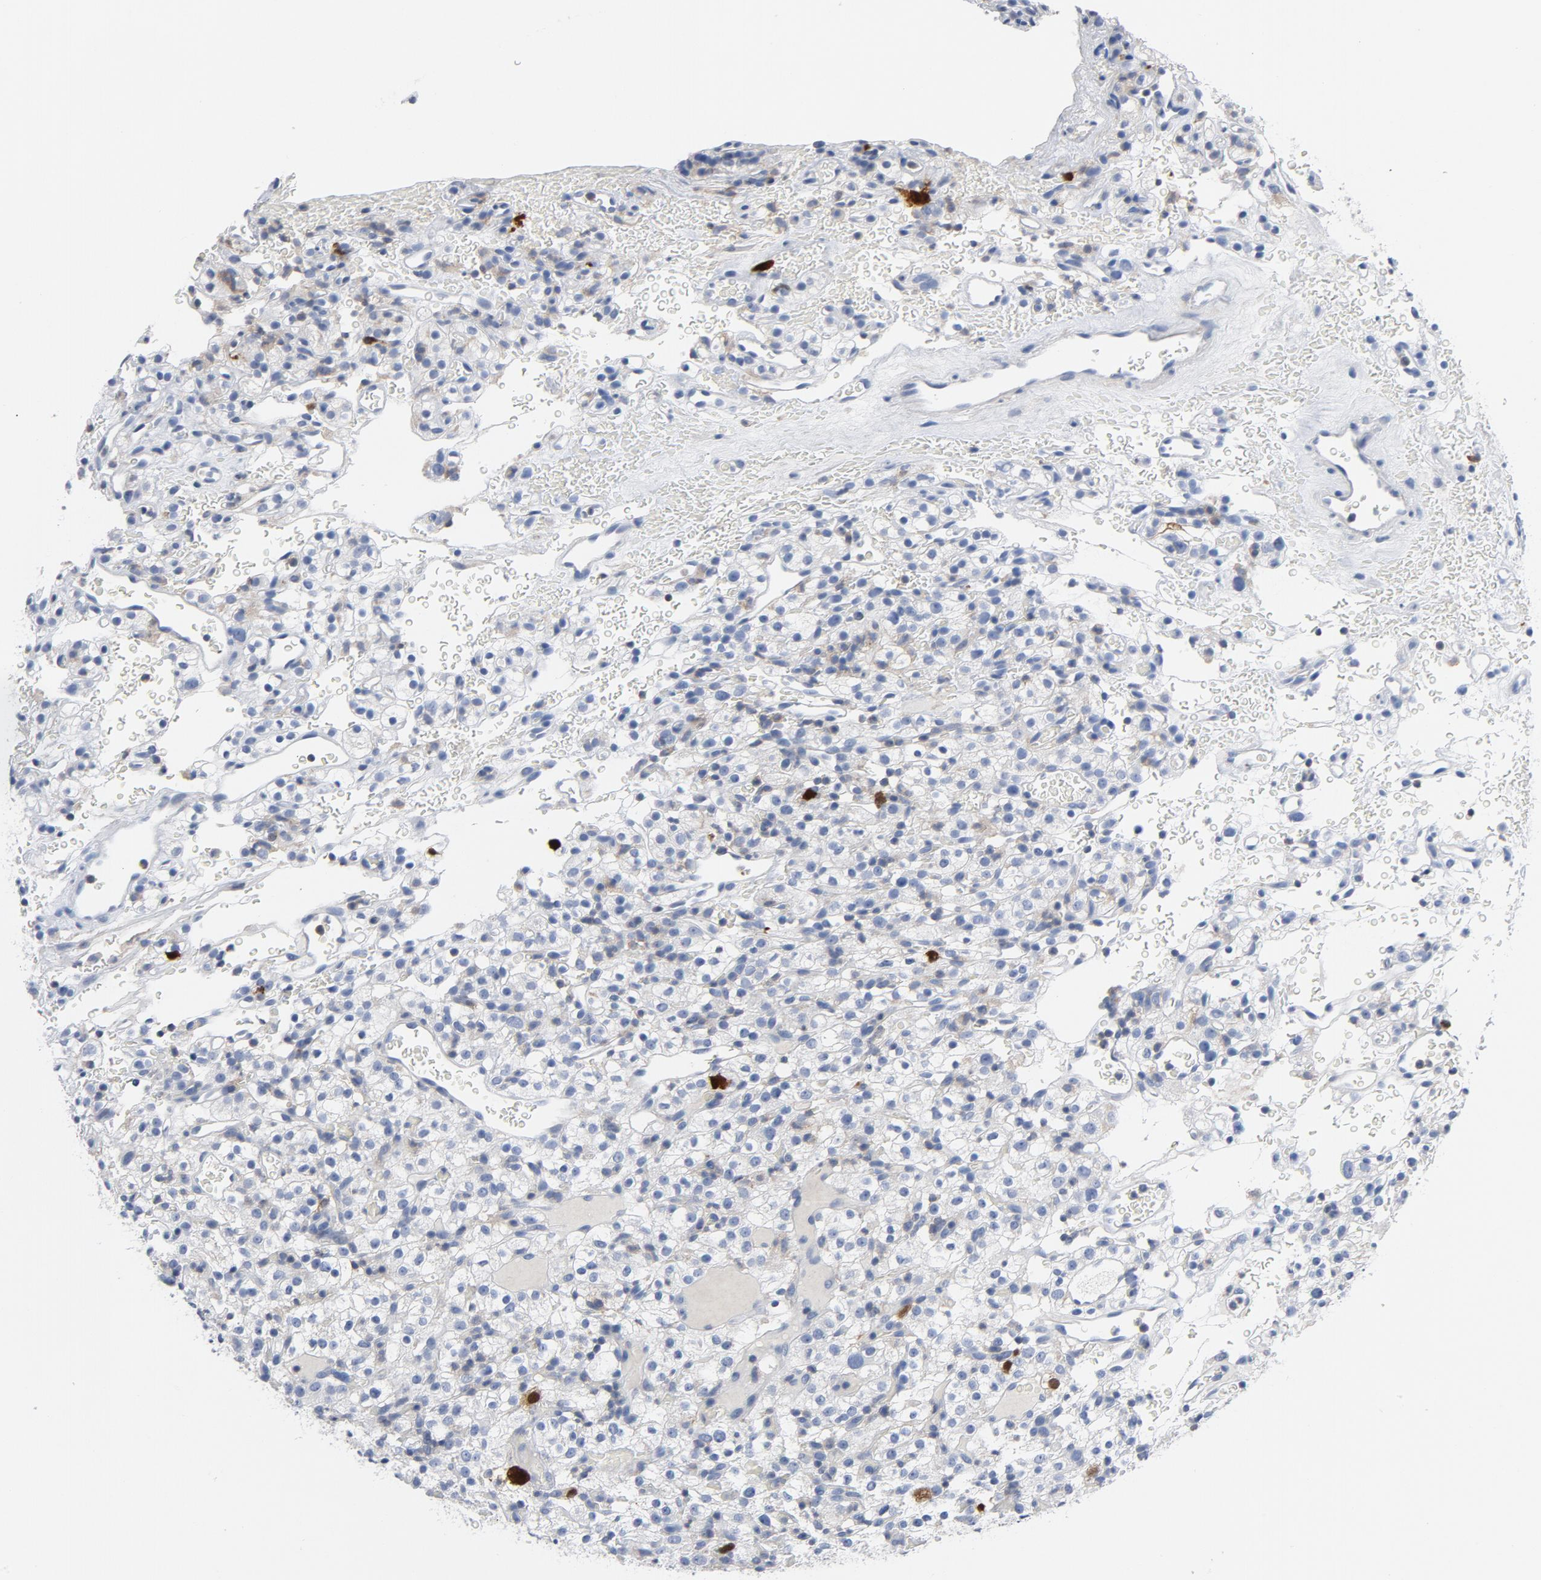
{"staining": {"intensity": "strong", "quantity": "<25%", "location": "nuclear"}, "tissue": "renal cancer", "cell_type": "Tumor cells", "image_type": "cancer", "snomed": [{"axis": "morphology", "description": "Normal tissue, NOS"}, {"axis": "morphology", "description": "Adenocarcinoma, NOS"}, {"axis": "topography", "description": "Kidney"}], "caption": "Strong nuclear protein positivity is identified in about <25% of tumor cells in renal cancer.", "gene": "CDC20", "patient": {"sex": "female", "age": 72}}